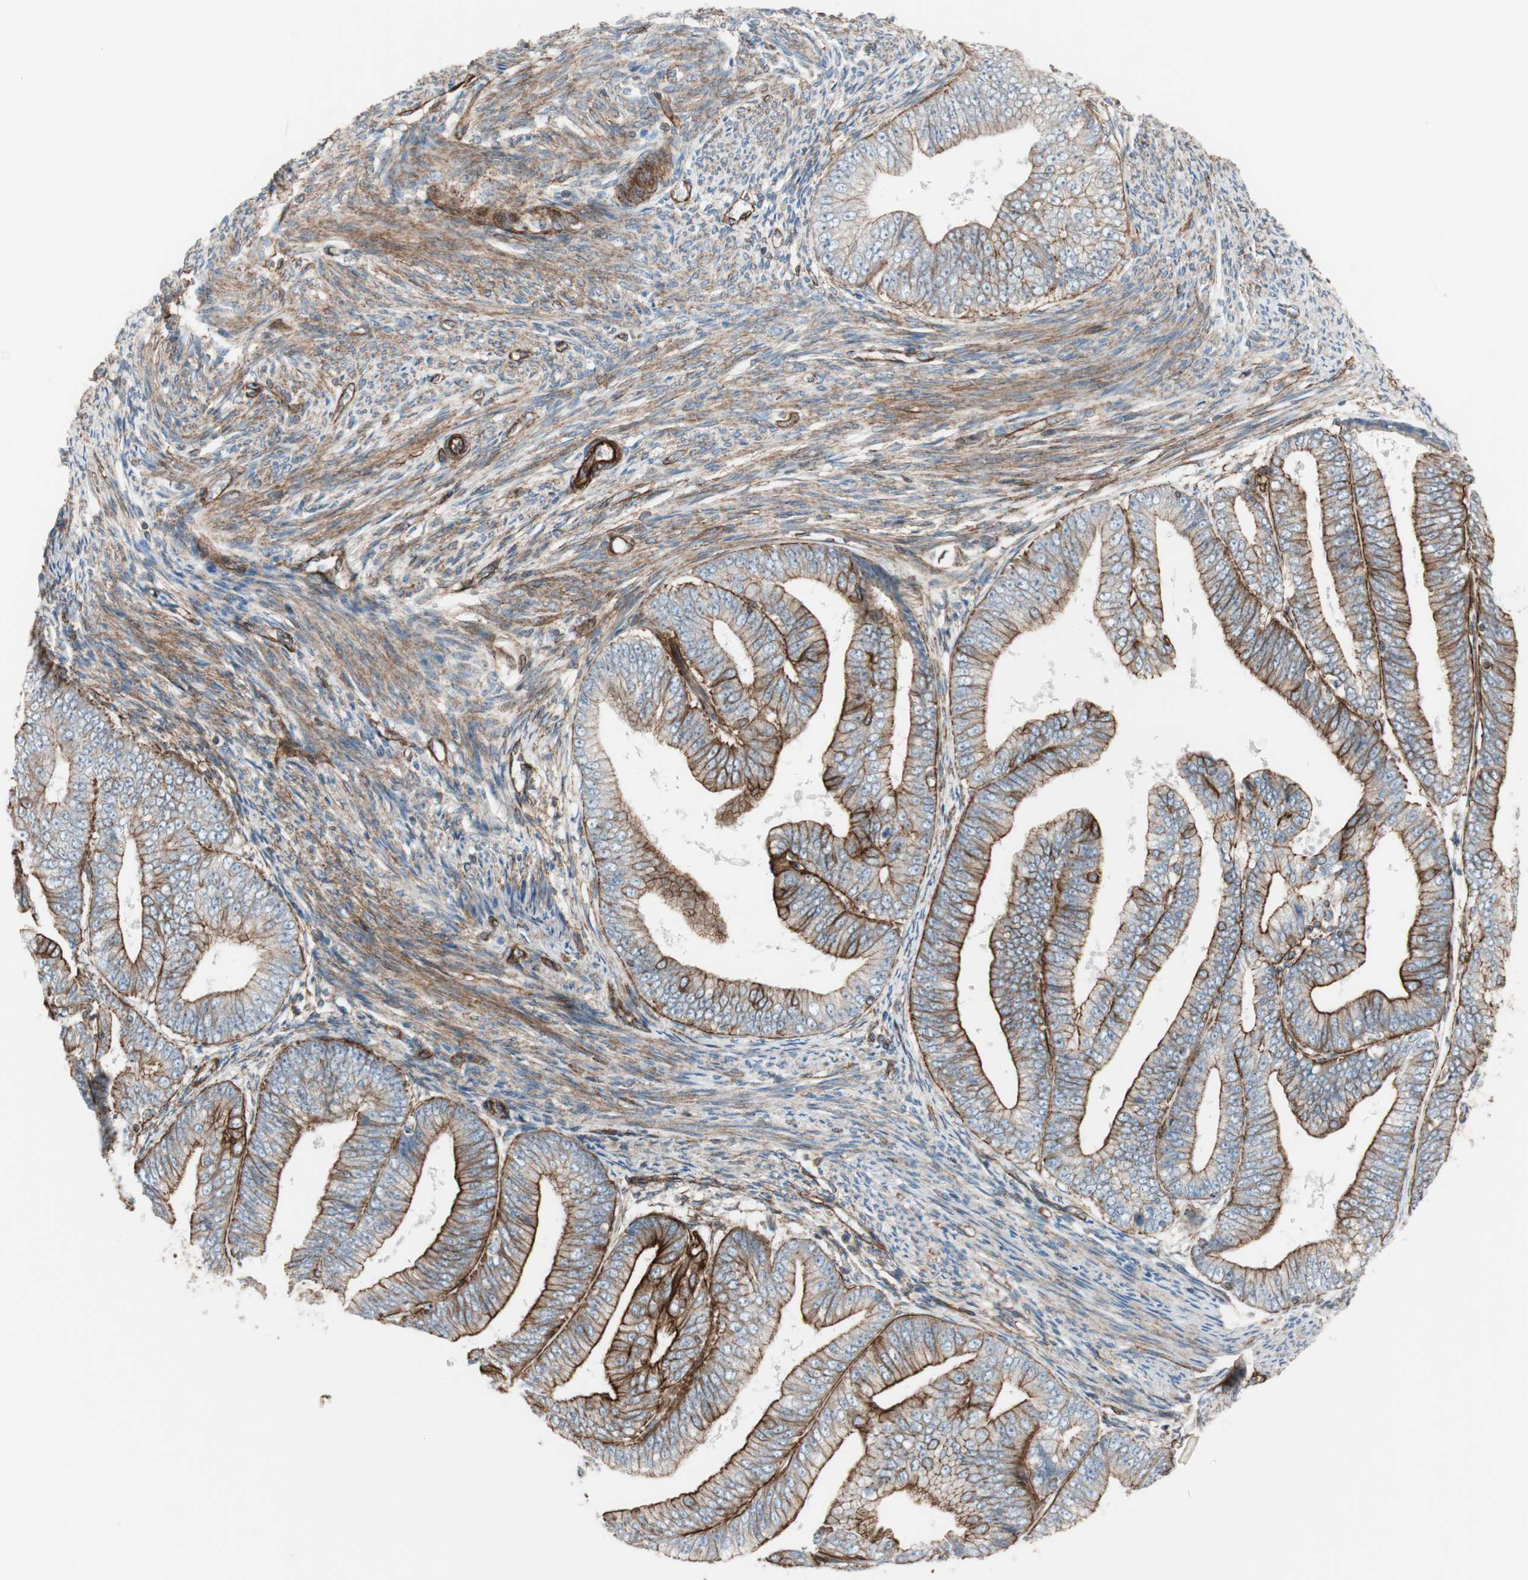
{"staining": {"intensity": "strong", "quantity": ">75%", "location": "cytoplasmic/membranous"}, "tissue": "endometrial cancer", "cell_type": "Tumor cells", "image_type": "cancer", "snomed": [{"axis": "morphology", "description": "Adenocarcinoma, NOS"}, {"axis": "topography", "description": "Endometrium"}], "caption": "Immunohistochemistry (IHC) of adenocarcinoma (endometrial) shows high levels of strong cytoplasmic/membranous staining in about >75% of tumor cells.", "gene": "TCTA", "patient": {"sex": "female", "age": 63}}